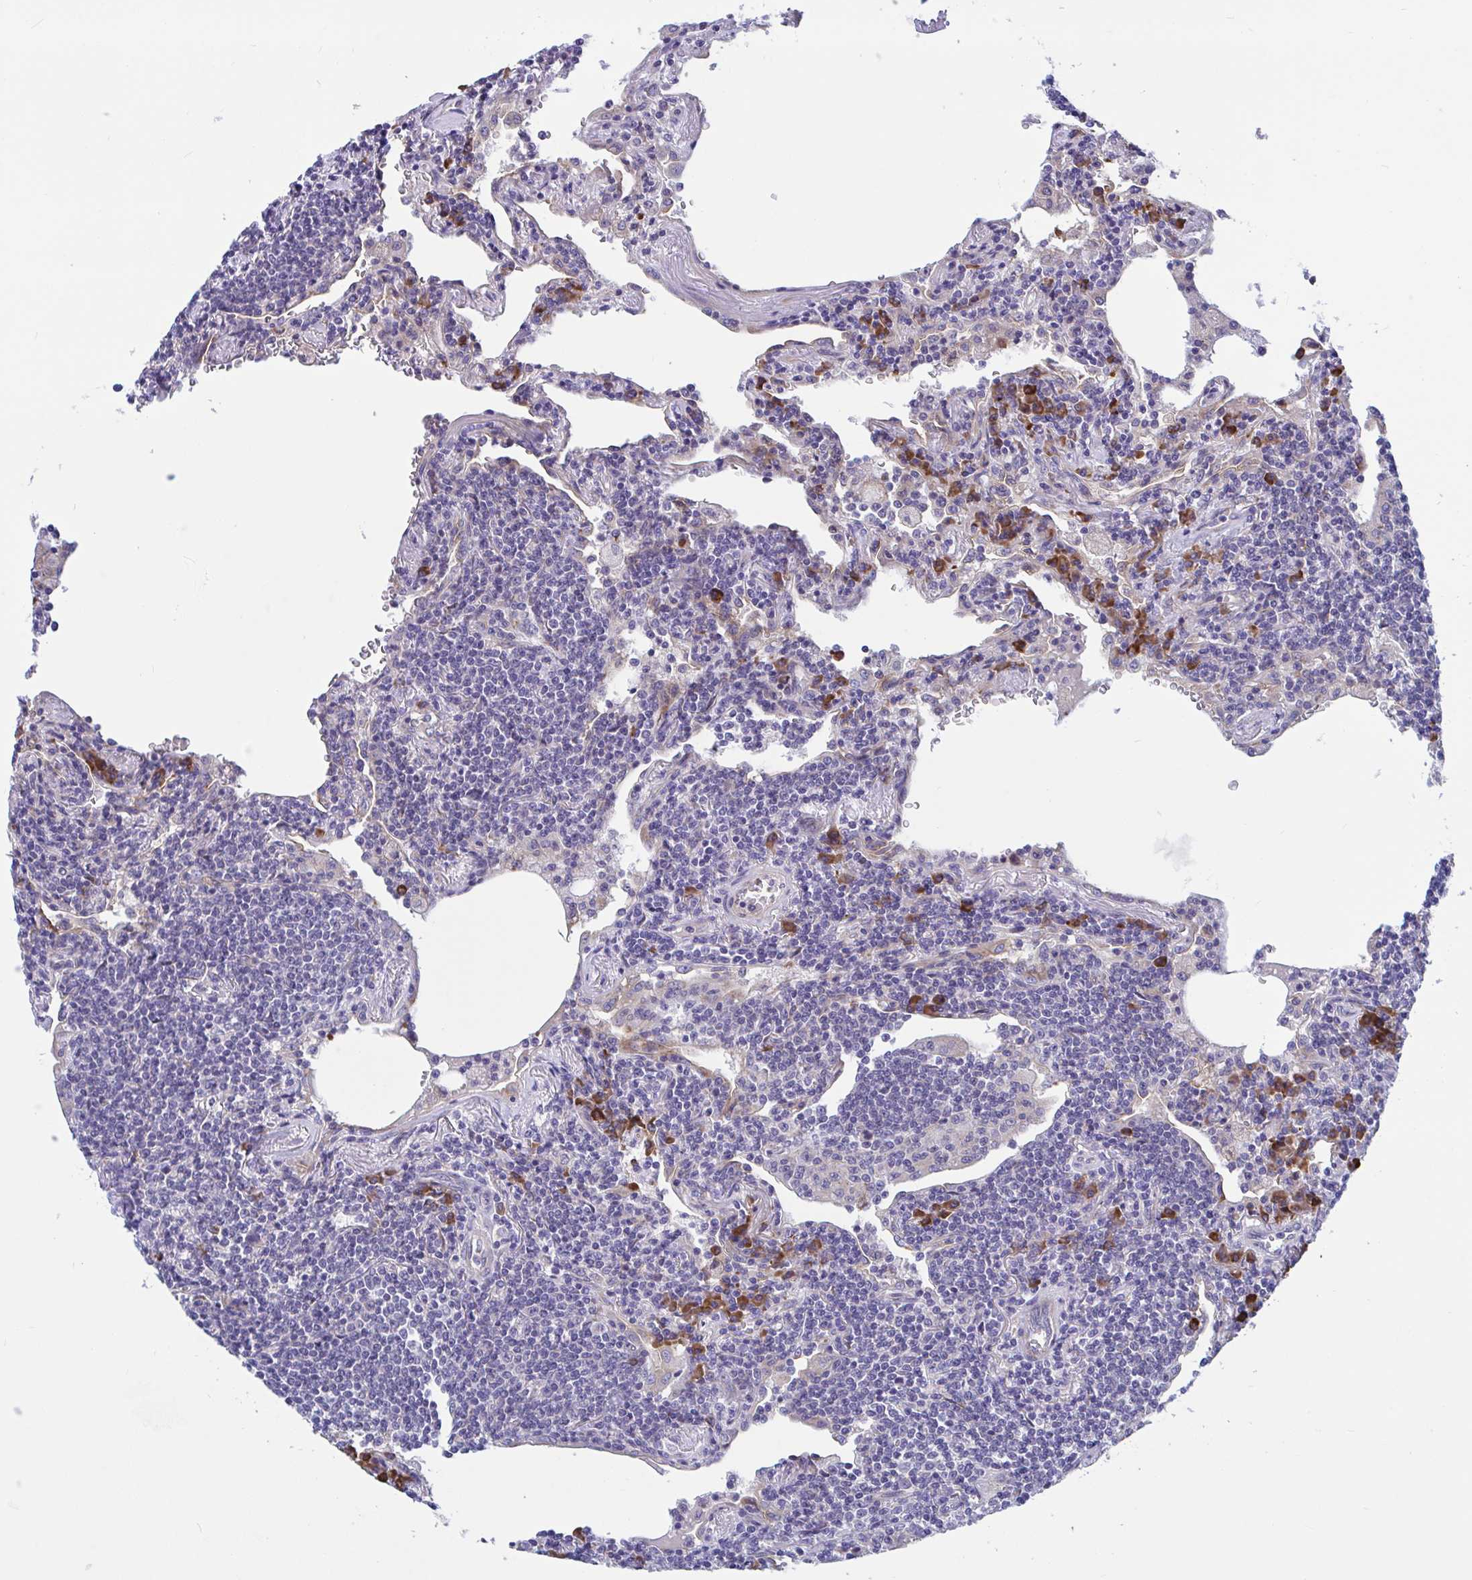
{"staining": {"intensity": "negative", "quantity": "none", "location": "none"}, "tissue": "lymphoma", "cell_type": "Tumor cells", "image_type": "cancer", "snomed": [{"axis": "morphology", "description": "Malignant lymphoma, non-Hodgkin's type, Low grade"}, {"axis": "topography", "description": "Lung"}], "caption": "The image displays no significant staining in tumor cells of lymphoma.", "gene": "WBP1", "patient": {"sex": "female", "age": 71}}